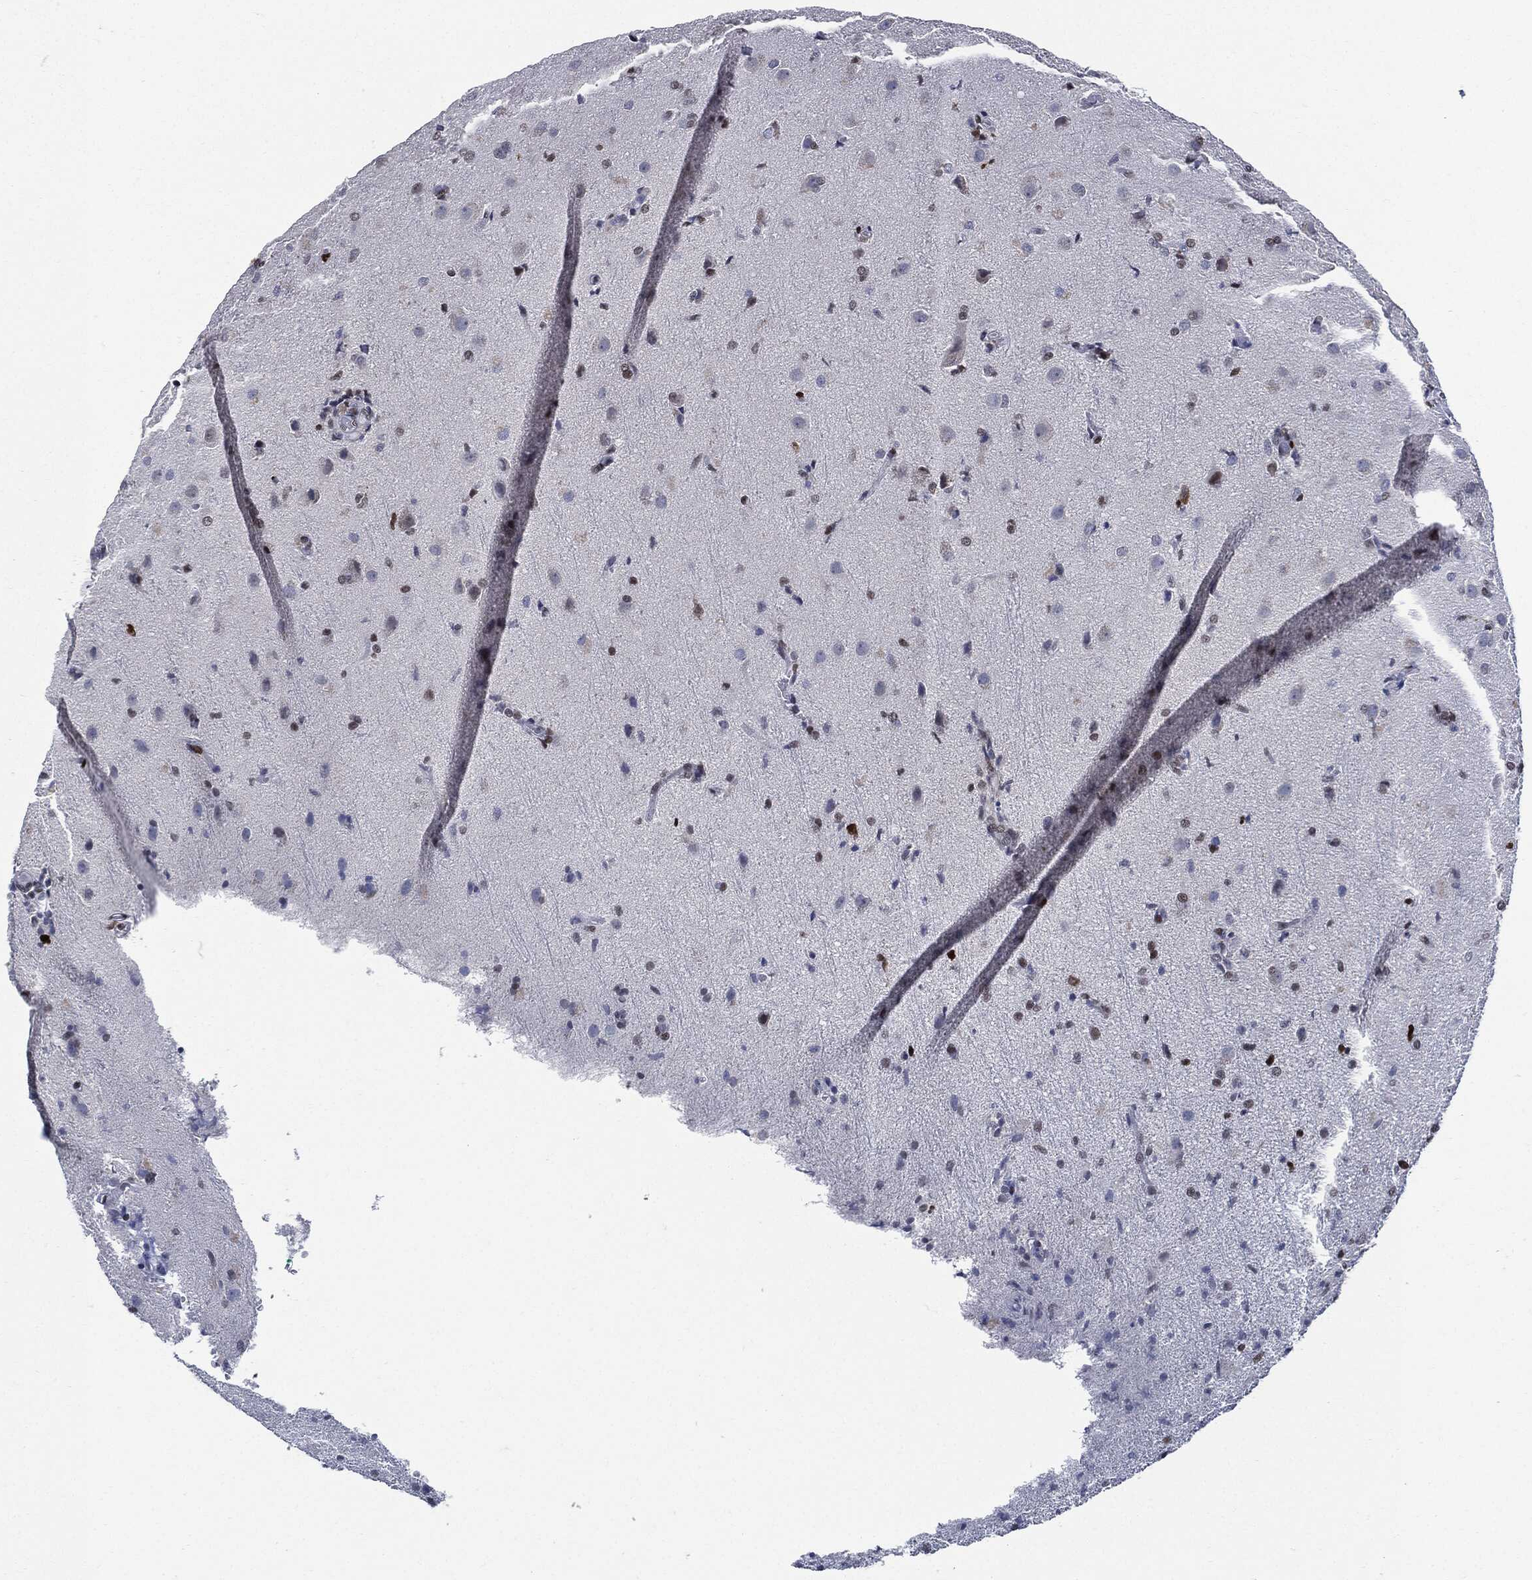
{"staining": {"intensity": "moderate", "quantity": "<25%", "location": "nuclear"}, "tissue": "glioma", "cell_type": "Tumor cells", "image_type": "cancer", "snomed": [{"axis": "morphology", "description": "Glioma, malignant, High grade"}, {"axis": "topography", "description": "Brain"}], "caption": "Immunohistochemistry of glioma reveals low levels of moderate nuclear staining in about <25% of tumor cells.", "gene": "PCNA", "patient": {"sex": "male", "age": 68}}